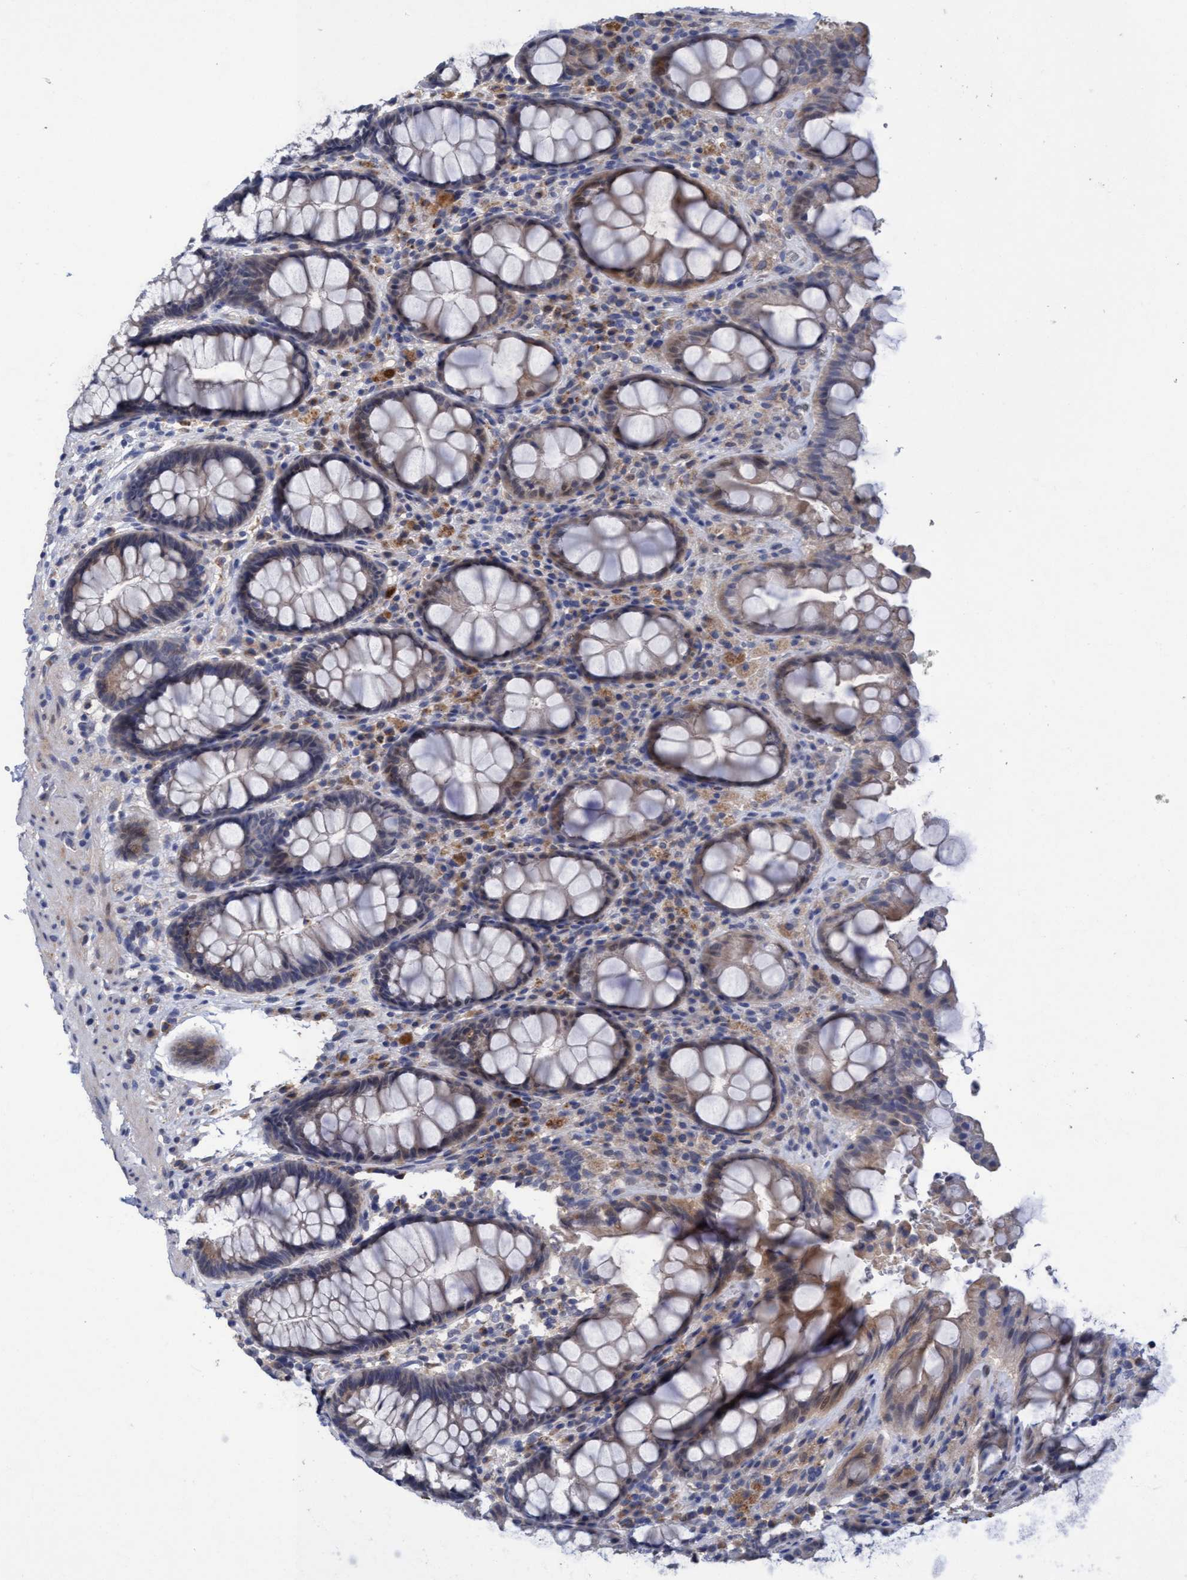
{"staining": {"intensity": "weak", "quantity": ">75%", "location": "cytoplasmic/membranous"}, "tissue": "rectum", "cell_type": "Glandular cells", "image_type": "normal", "snomed": [{"axis": "morphology", "description": "Normal tissue, NOS"}, {"axis": "topography", "description": "Rectum"}], "caption": "A brown stain shows weak cytoplasmic/membranous staining of a protein in glandular cells of unremarkable rectum.", "gene": "SEMA4D", "patient": {"sex": "male", "age": 64}}